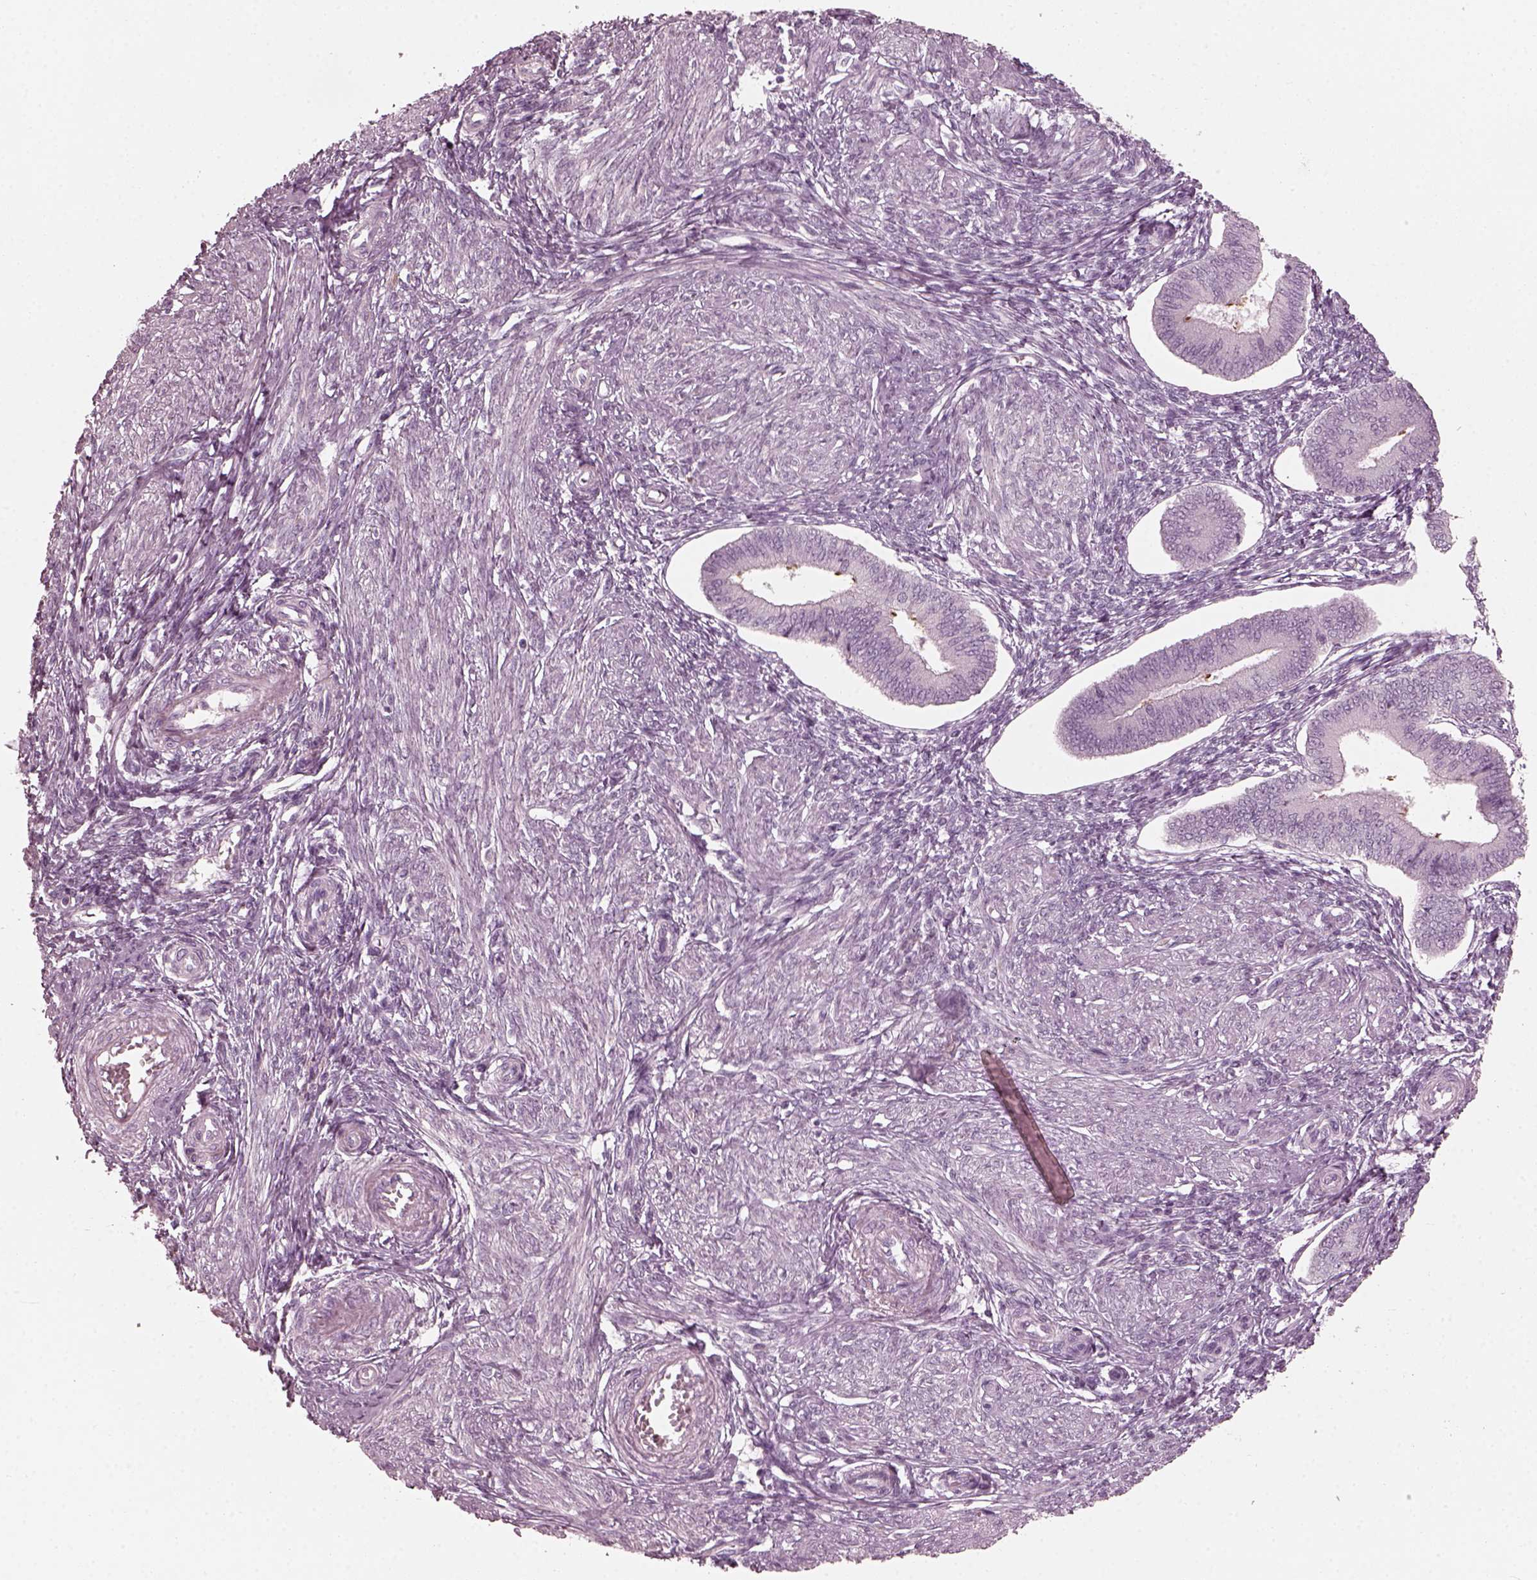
{"staining": {"intensity": "negative", "quantity": "none", "location": "none"}, "tissue": "endometrium", "cell_type": "Cells in endometrial stroma", "image_type": "normal", "snomed": [{"axis": "morphology", "description": "Normal tissue, NOS"}, {"axis": "topography", "description": "Endometrium"}], "caption": "This is a image of immunohistochemistry staining of unremarkable endometrium, which shows no staining in cells in endometrial stroma.", "gene": "SAXO2", "patient": {"sex": "female", "age": 42}}